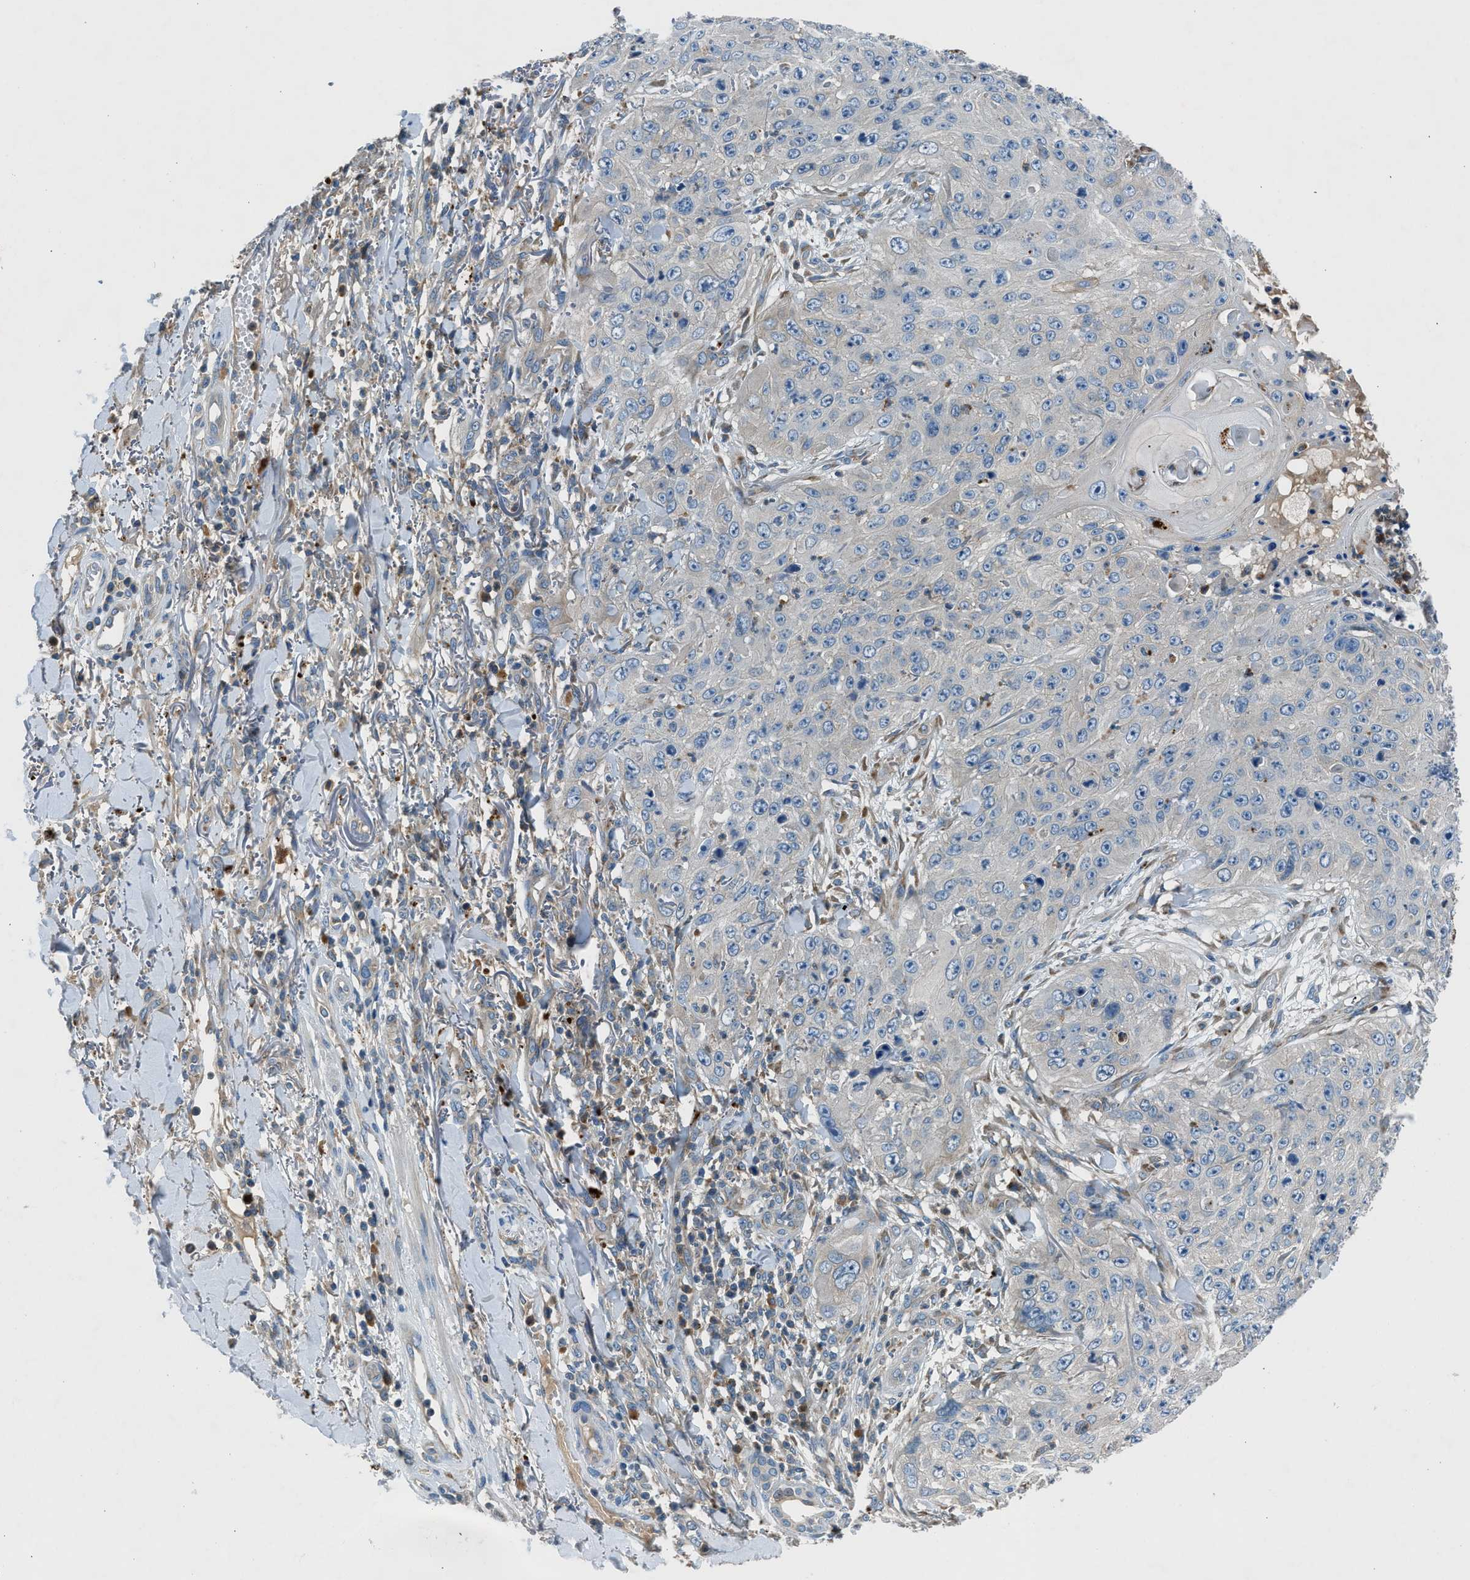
{"staining": {"intensity": "negative", "quantity": "none", "location": "none"}, "tissue": "skin cancer", "cell_type": "Tumor cells", "image_type": "cancer", "snomed": [{"axis": "morphology", "description": "Squamous cell carcinoma, NOS"}, {"axis": "topography", "description": "Skin"}], "caption": "The immunohistochemistry (IHC) micrograph has no significant staining in tumor cells of skin cancer tissue.", "gene": "BMP1", "patient": {"sex": "female", "age": 80}}